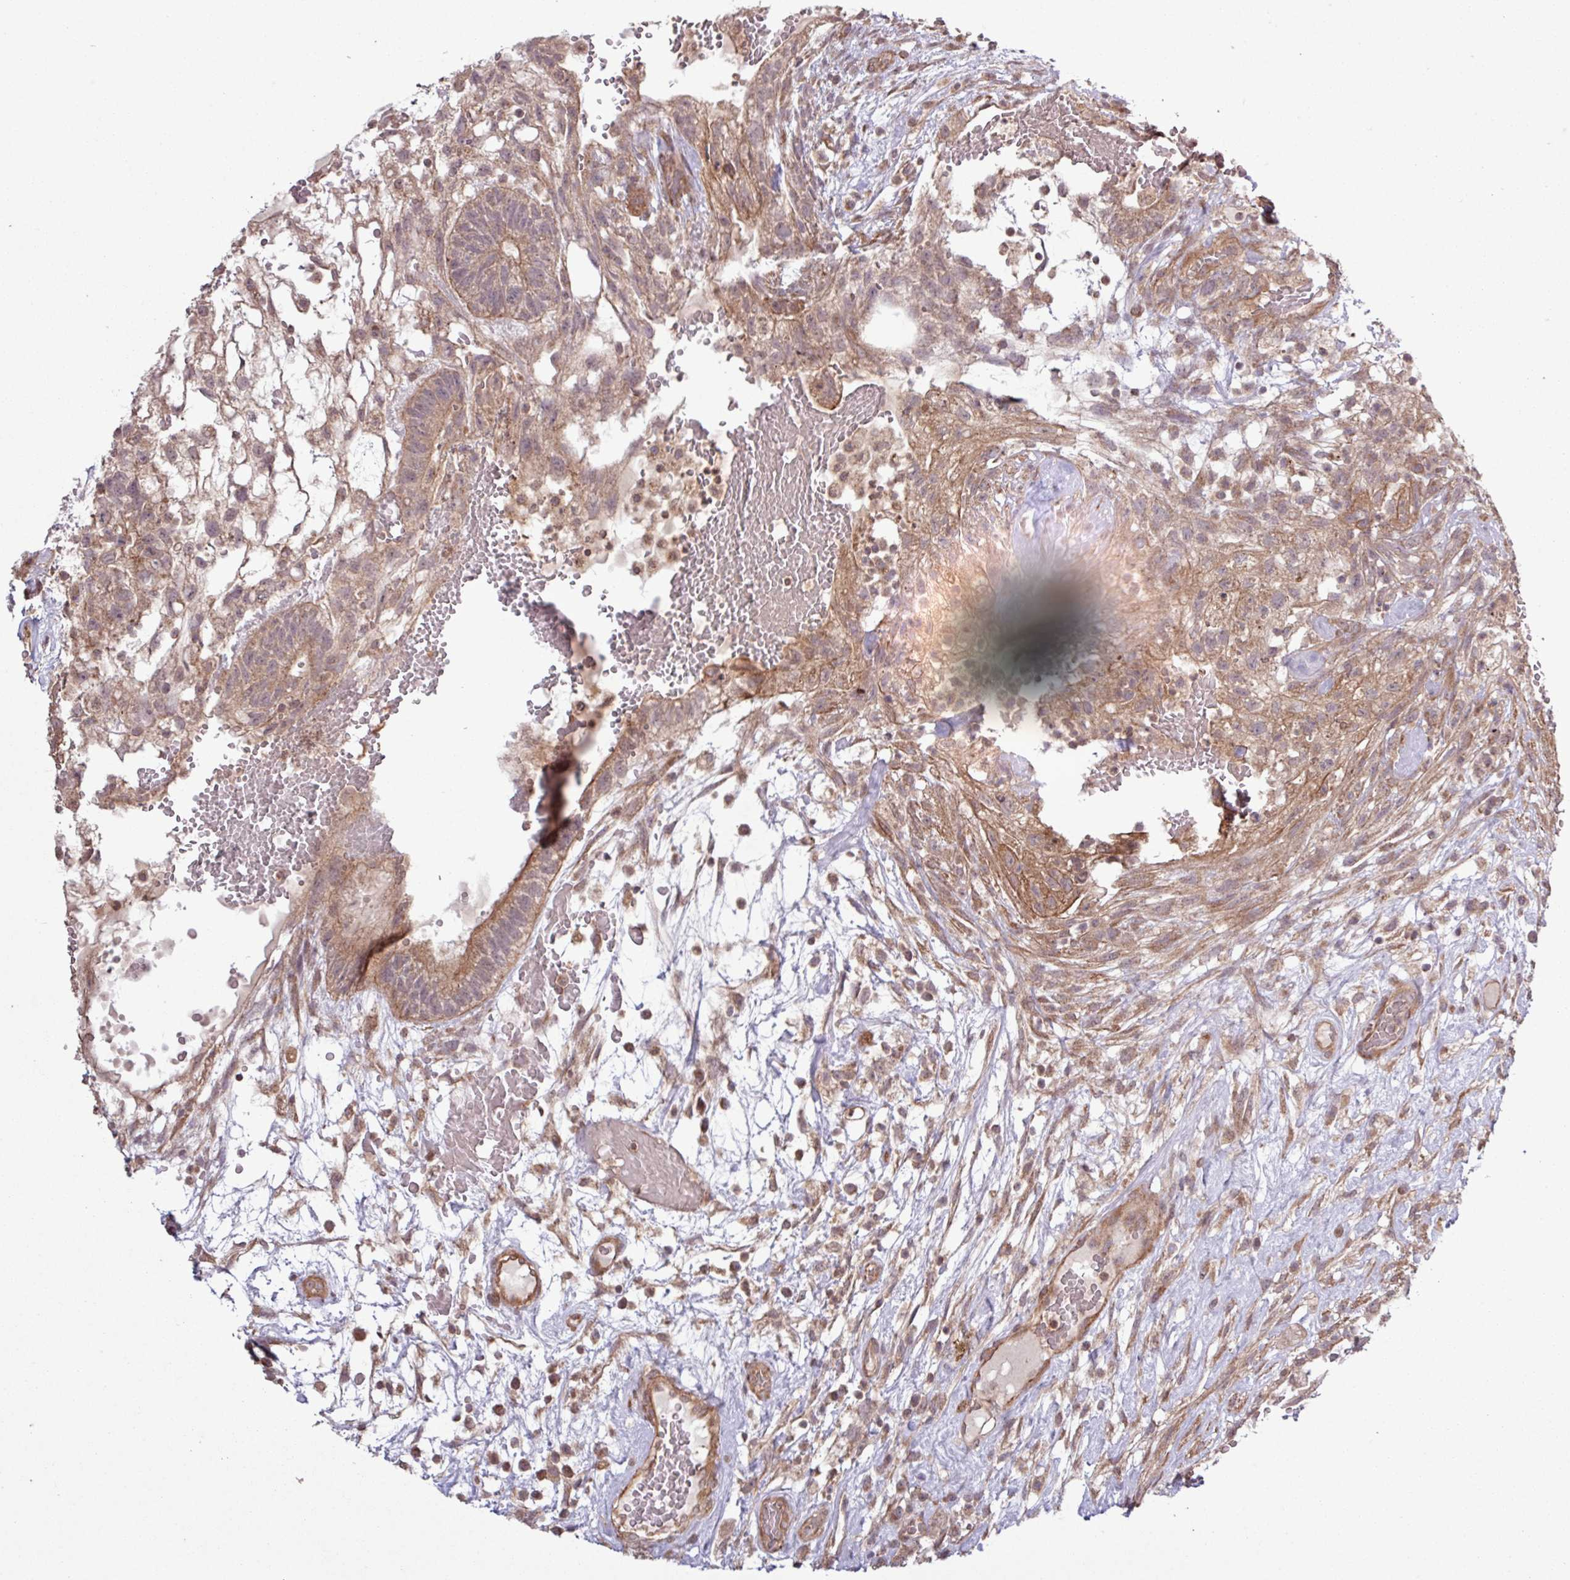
{"staining": {"intensity": "moderate", "quantity": ">75%", "location": "cytoplasmic/membranous"}, "tissue": "testis cancer", "cell_type": "Tumor cells", "image_type": "cancer", "snomed": [{"axis": "morphology", "description": "Normal tissue, NOS"}, {"axis": "morphology", "description": "Carcinoma, Embryonal, NOS"}, {"axis": "topography", "description": "Testis"}], "caption": "Immunohistochemical staining of testis embryonal carcinoma reveals medium levels of moderate cytoplasmic/membranous protein staining in approximately >75% of tumor cells. The staining is performed using DAB (3,3'-diaminobenzidine) brown chromogen to label protein expression. The nuclei are counter-stained blue using hematoxylin.", "gene": "TRABD2A", "patient": {"sex": "male", "age": 32}}